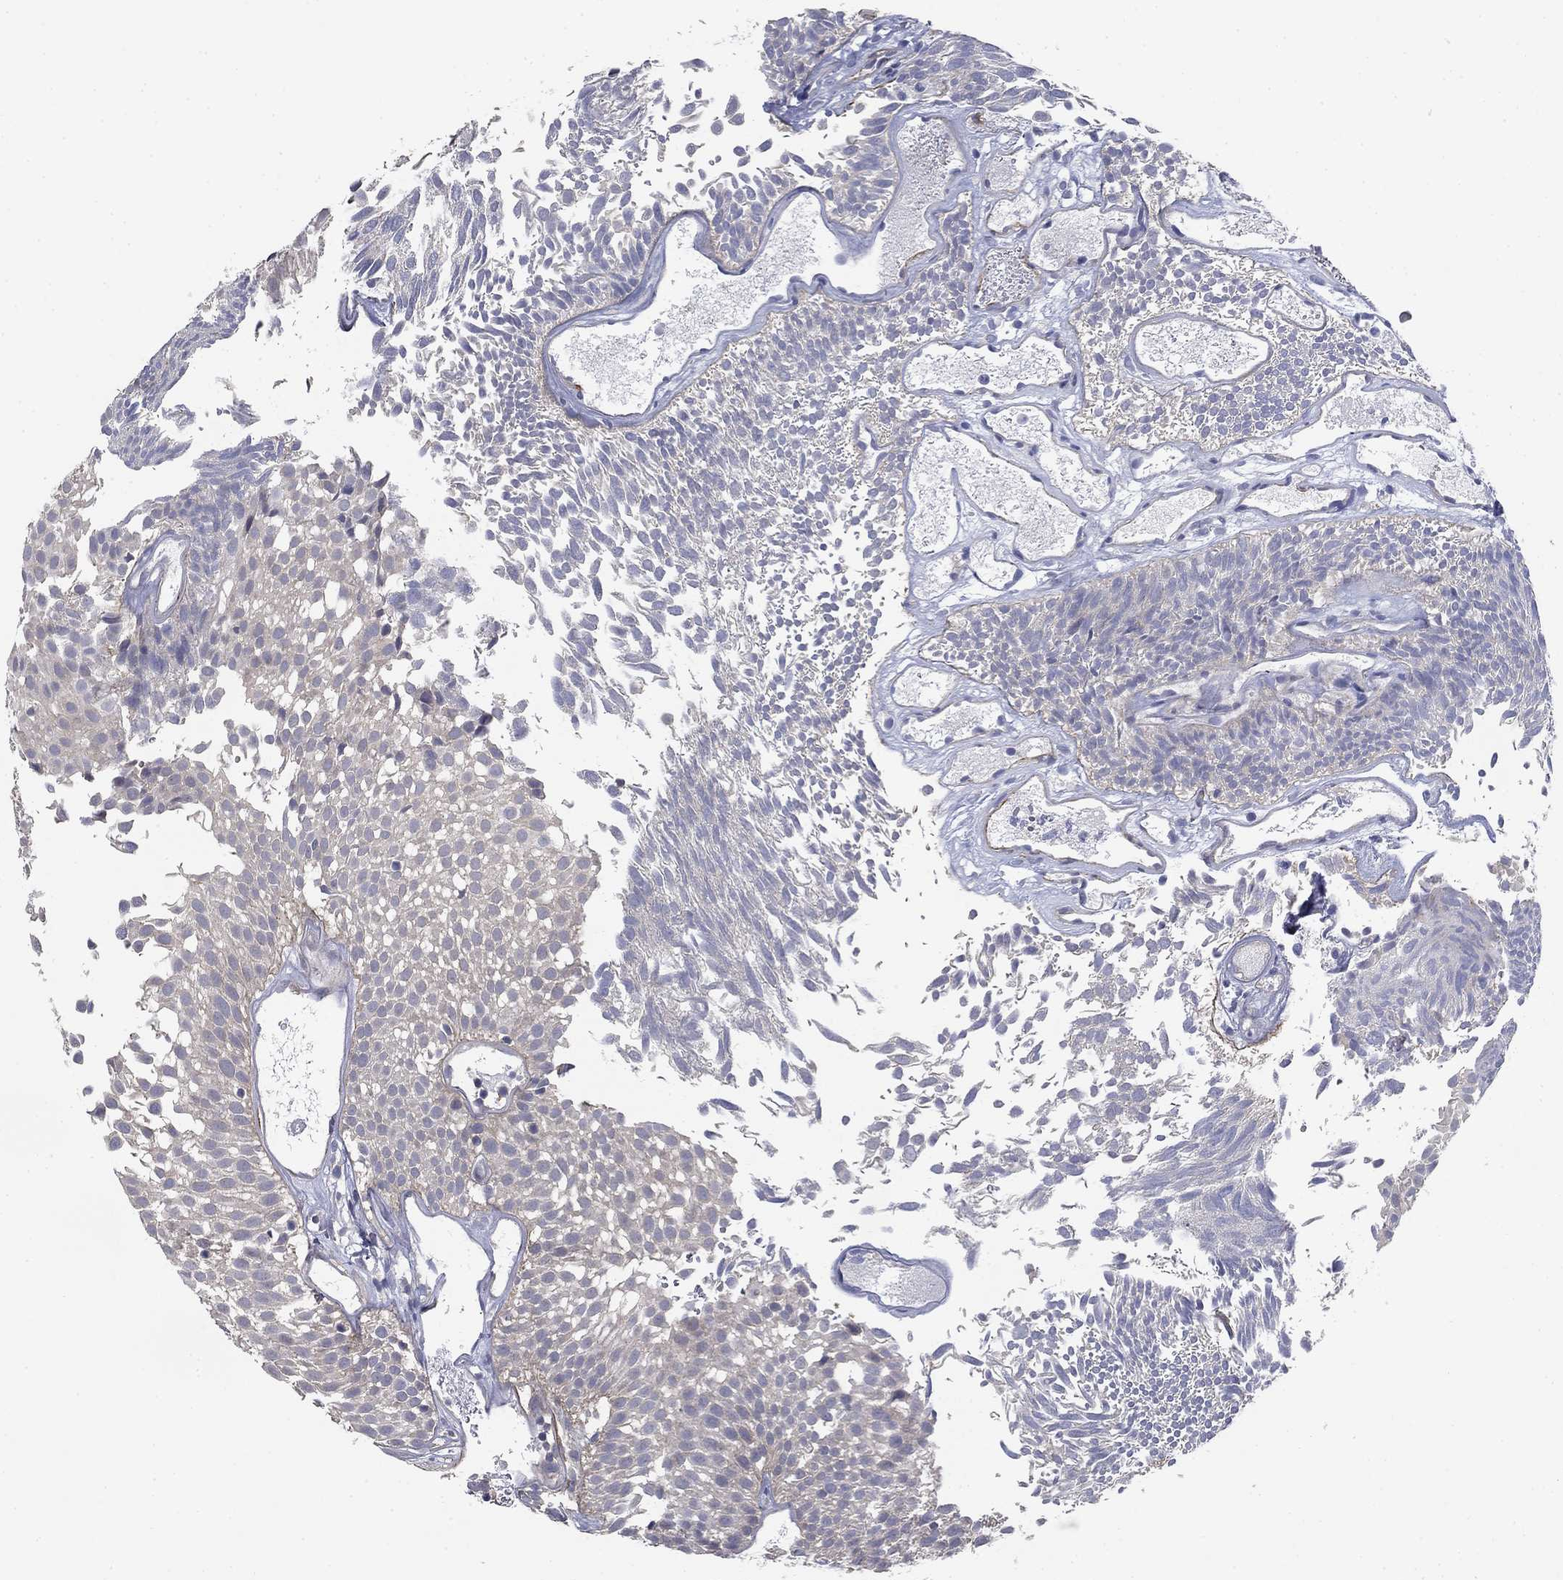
{"staining": {"intensity": "negative", "quantity": "none", "location": "none"}, "tissue": "urothelial cancer", "cell_type": "Tumor cells", "image_type": "cancer", "snomed": [{"axis": "morphology", "description": "Urothelial carcinoma, Low grade"}, {"axis": "topography", "description": "Urinary bladder"}], "caption": "Immunohistochemistry micrograph of neoplastic tissue: urothelial carcinoma (low-grade) stained with DAB (3,3'-diaminobenzidine) reveals no significant protein expression in tumor cells.", "gene": "GRK7", "patient": {"sex": "male", "age": 52}}